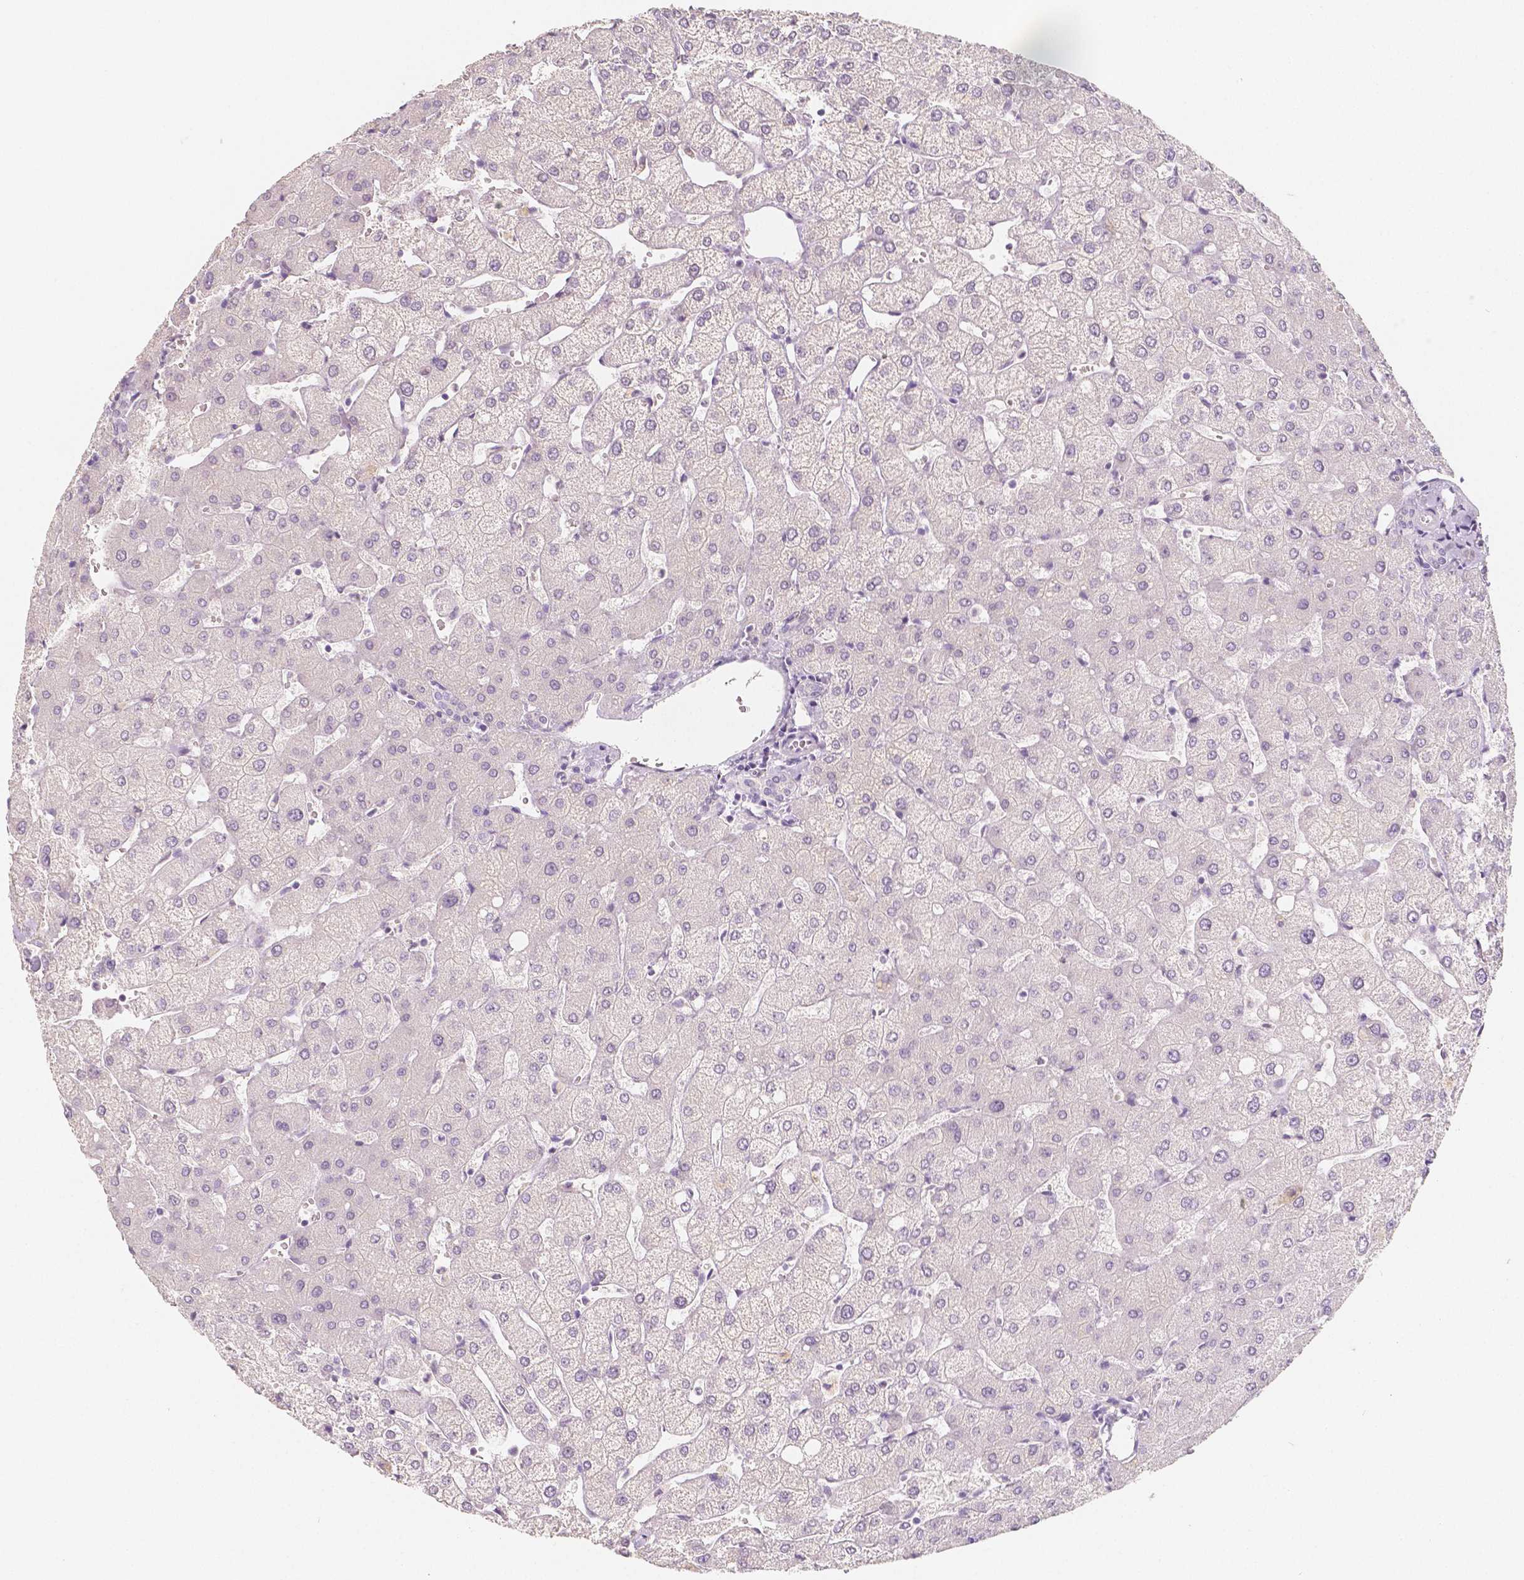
{"staining": {"intensity": "negative", "quantity": "none", "location": "none"}, "tissue": "liver", "cell_type": "Cholangiocytes", "image_type": "normal", "snomed": [{"axis": "morphology", "description": "Normal tissue, NOS"}, {"axis": "topography", "description": "Liver"}], "caption": "Immunohistochemical staining of normal human liver exhibits no significant expression in cholangiocytes. (DAB (3,3'-diaminobenzidine) immunohistochemistry (IHC) visualized using brightfield microscopy, high magnification).", "gene": "NECAB2", "patient": {"sex": "female", "age": 54}}